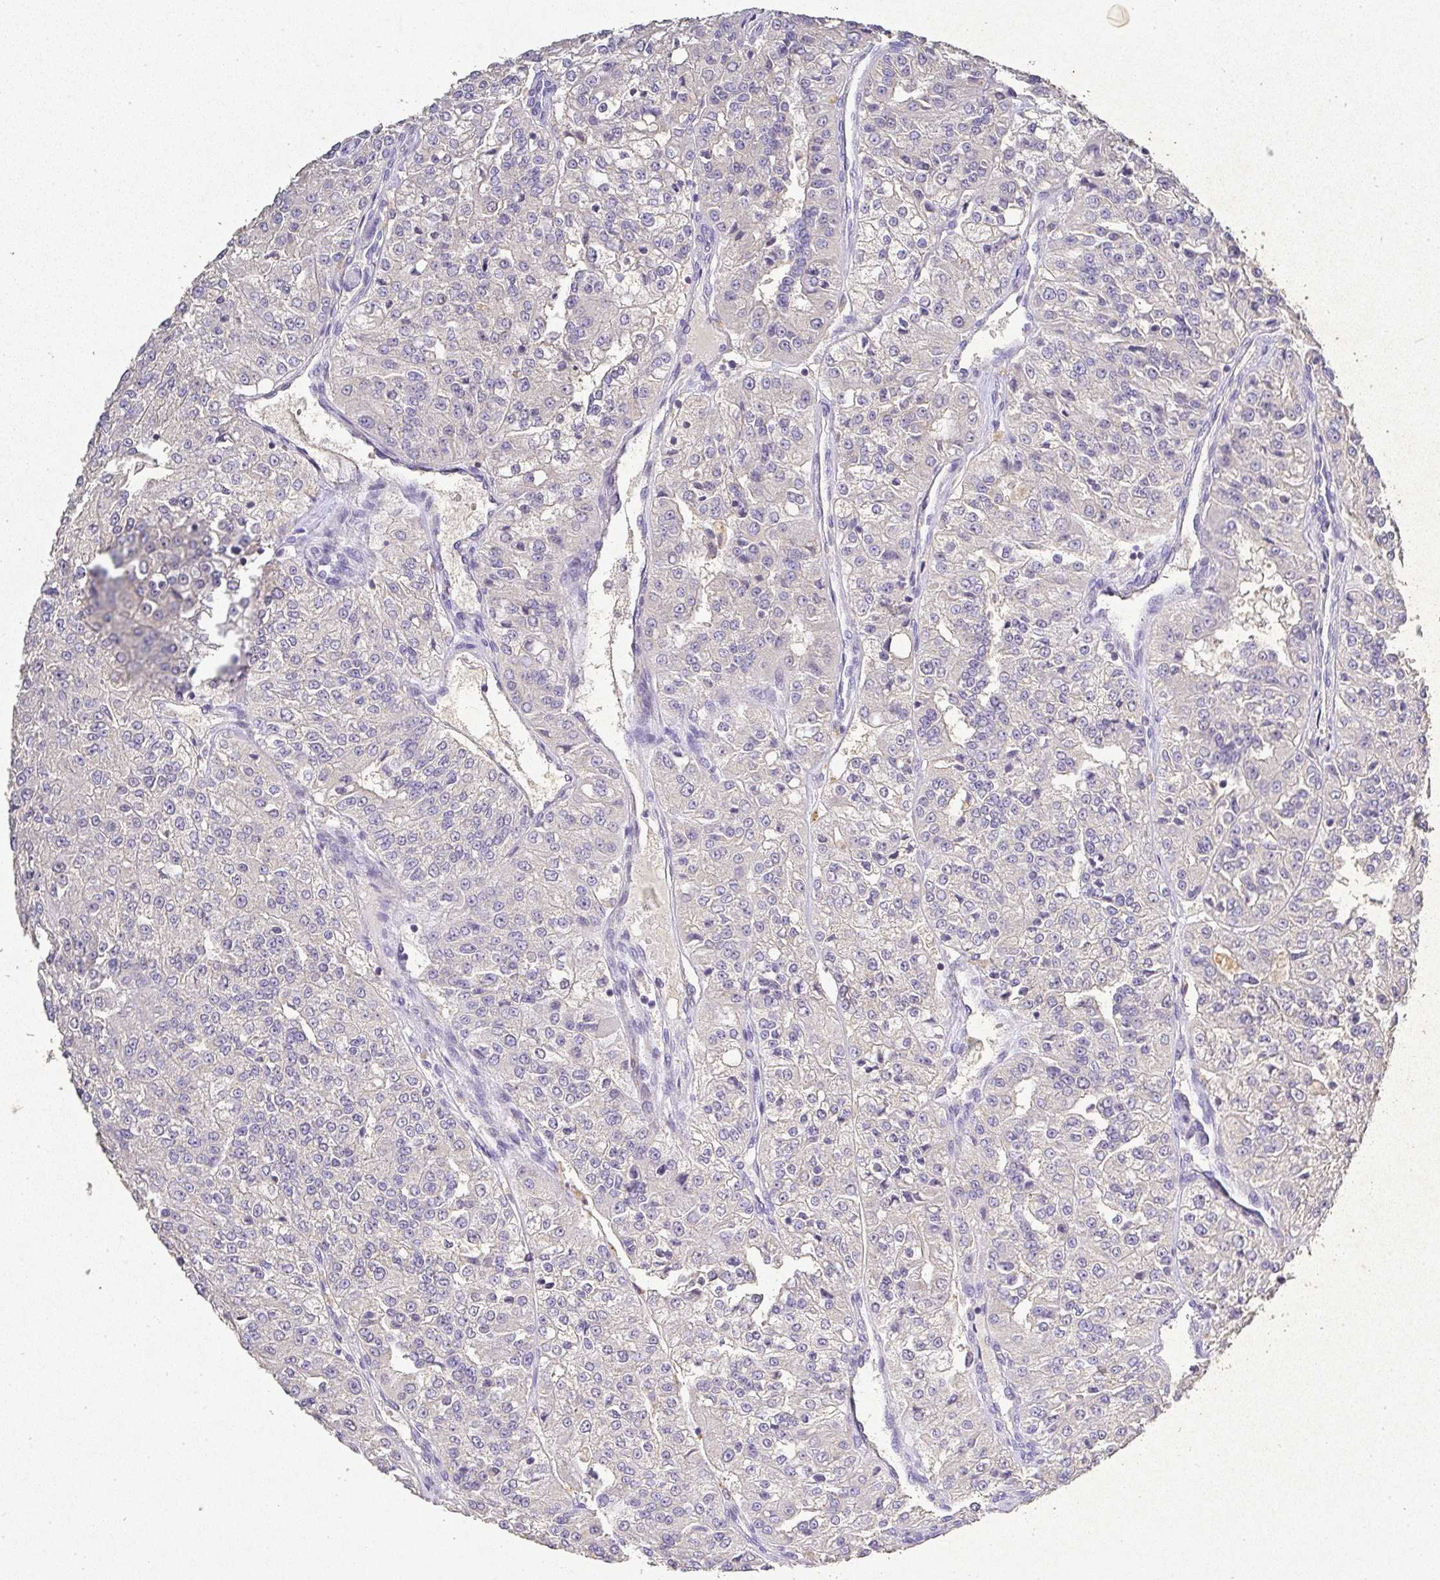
{"staining": {"intensity": "negative", "quantity": "none", "location": "none"}, "tissue": "renal cancer", "cell_type": "Tumor cells", "image_type": "cancer", "snomed": [{"axis": "morphology", "description": "Adenocarcinoma, NOS"}, {"axis": "topography", "description": "Kidney"}], "caption": "Immunohistochemistry of human renal cancer displays no staining in tumor cells.", "gene": "RPS2", "patient": {"sex": "female", "age": 63}}